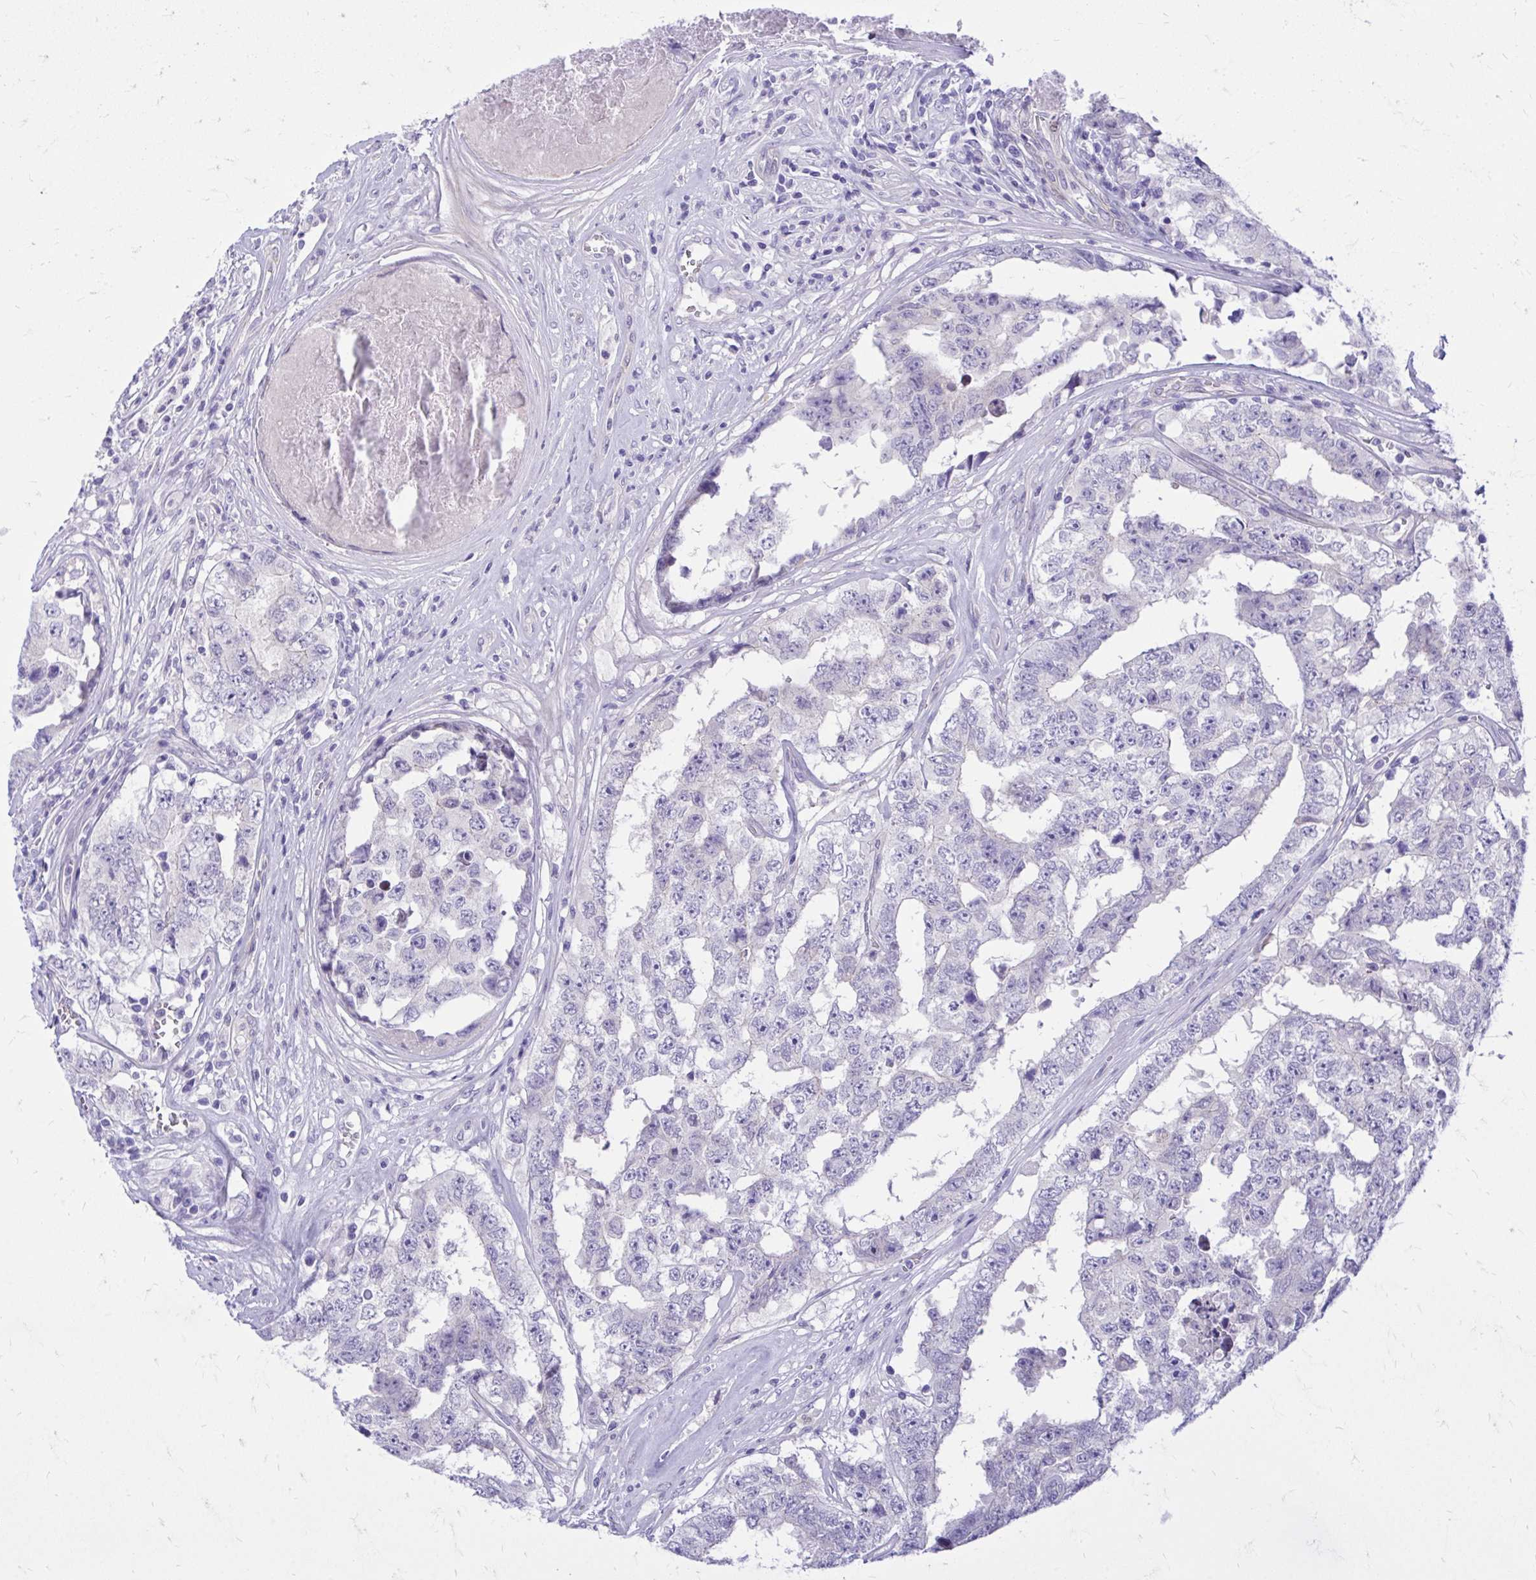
{"staining": {"intensity": "negative", "quantity": "none", "location": "none"}, "tissue": "testis cancer", "cell_type": "Tumor cells", "image_type": "cancer", "snomed": [{"axis": "morphology", "description": "Normal tissue, NOS"}, {"axis": "morphology", "description": "Carcinoma, Embryonal, NOS"}, {"axis": "topography", "description": "Testis"}, {"axis": "topography", "description": "Epididymis"}], "caption": "This is a histopathology image of immunohistochemistry staining of testis cancer (embryonal carcinoma), which shows no positivity in tumor cells.", "gene": "ADAMTSL1", "patient": {"sex": "male", "age": 25}}